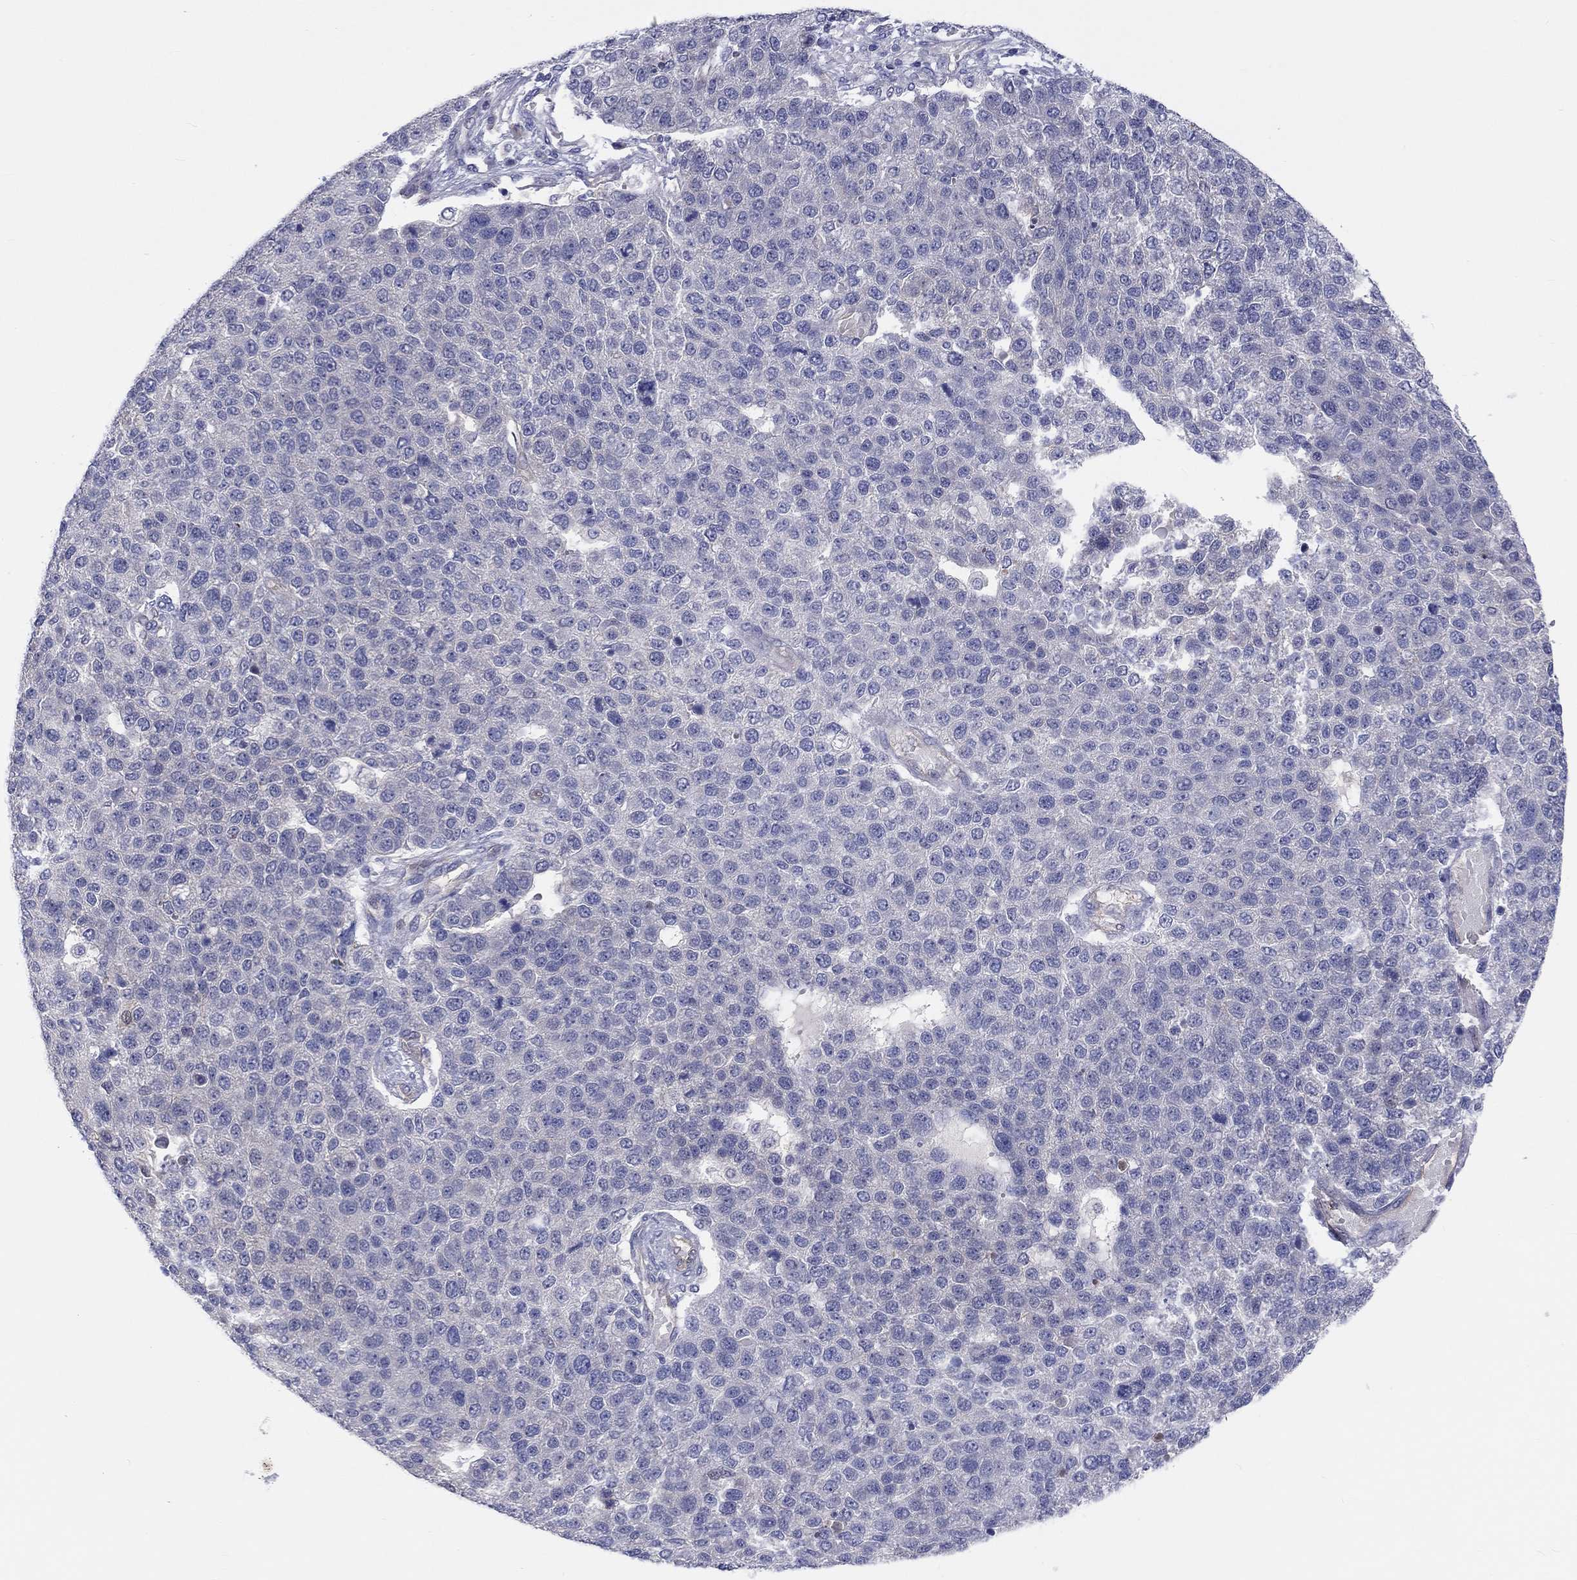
{"staining": {"intensity": "negative", "quantity": "none", "location": "none"}, "tissue": "pancreatic cancer", "cell_type": "Tumor cells", "image_type": "cancer", "snomed": [{"axis": "morphology", "description": "Adenocarcinoma, NOS"}, {"axis": "topography", "description": "Pancreas"}], "caption": "Immunohistochemistry (IHC) photomicrograph of neoplastic tissue: adenocarcinoma (pancreatic) stained with DAB exhibits no significant protein staining in tumor cells.", "gene": "ABCG4", "patient": {"sex": "female", "age": 61}}